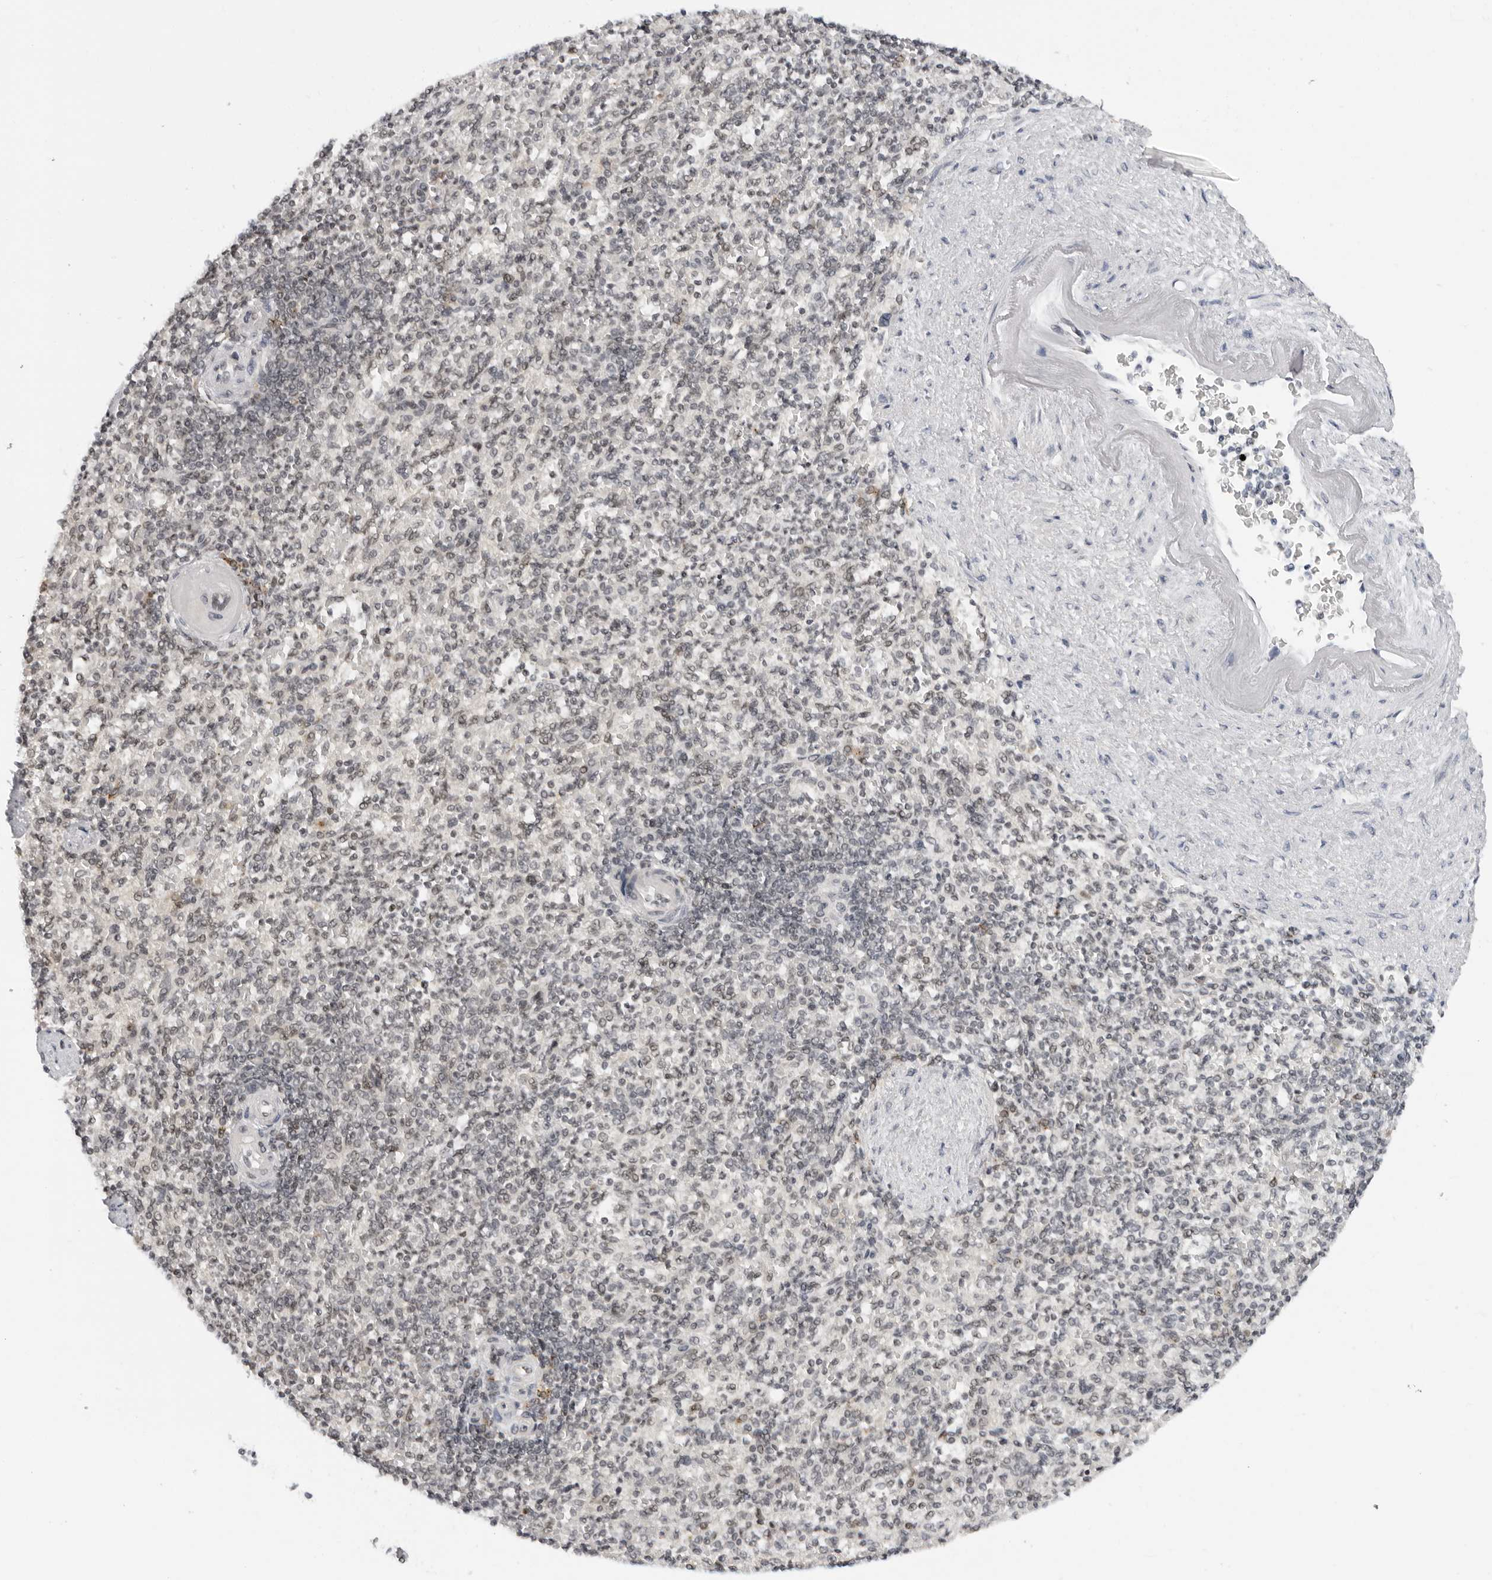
{"staining": {"intensity": "weak", "quantity": "25%-75%", "location": "nuclear"}, "tissue": "spleen", "cell_type": "Cells in red pulp", "image_type": "normal", "snomed": [{"axis": "morphology", "description": "Normal tissue, NOS"}, {"axis": "topography", "description": "Spleen"}], "caption": "Approximately 25%-75% of cells in red pulp in benign human spleen display weak nuclear protein positivity as visualized by brown immunohistochemical staining.", "gene": "MSH6", "patient": {"sex": "female", "age": 74}}